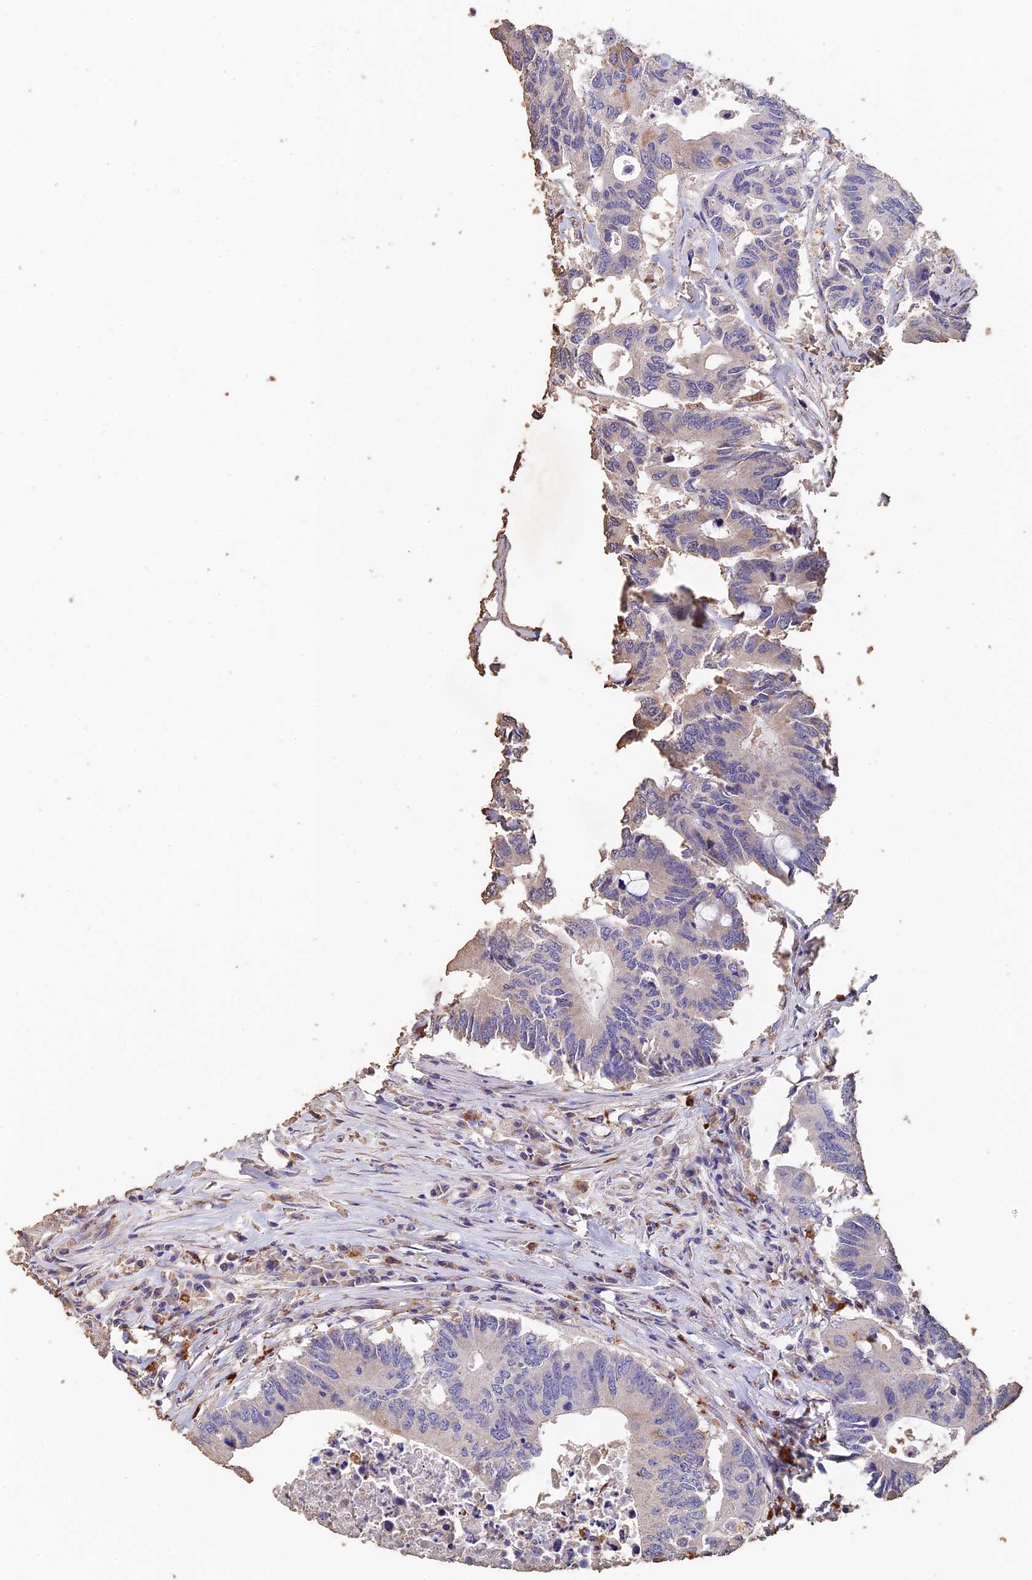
{"staining": {"intensity": "negative", "quantity": "none", "location": "none"}, "tissue": "colorectal cancer", "cell_type": "Tumor cells", "image_type": "cancer", "snomed": [{"axis": "morphology", "description": "Adenocarcinoma, NOS"}, {"axis": "topography", "description": "Colon"}], "caption": "Photomicrograph shows no protein positivity in tumor cells of colorectal adenocarcinoma tissue.", "gene": "RPGRIP1L", "patient": {"sex": "male", "age": 71}}